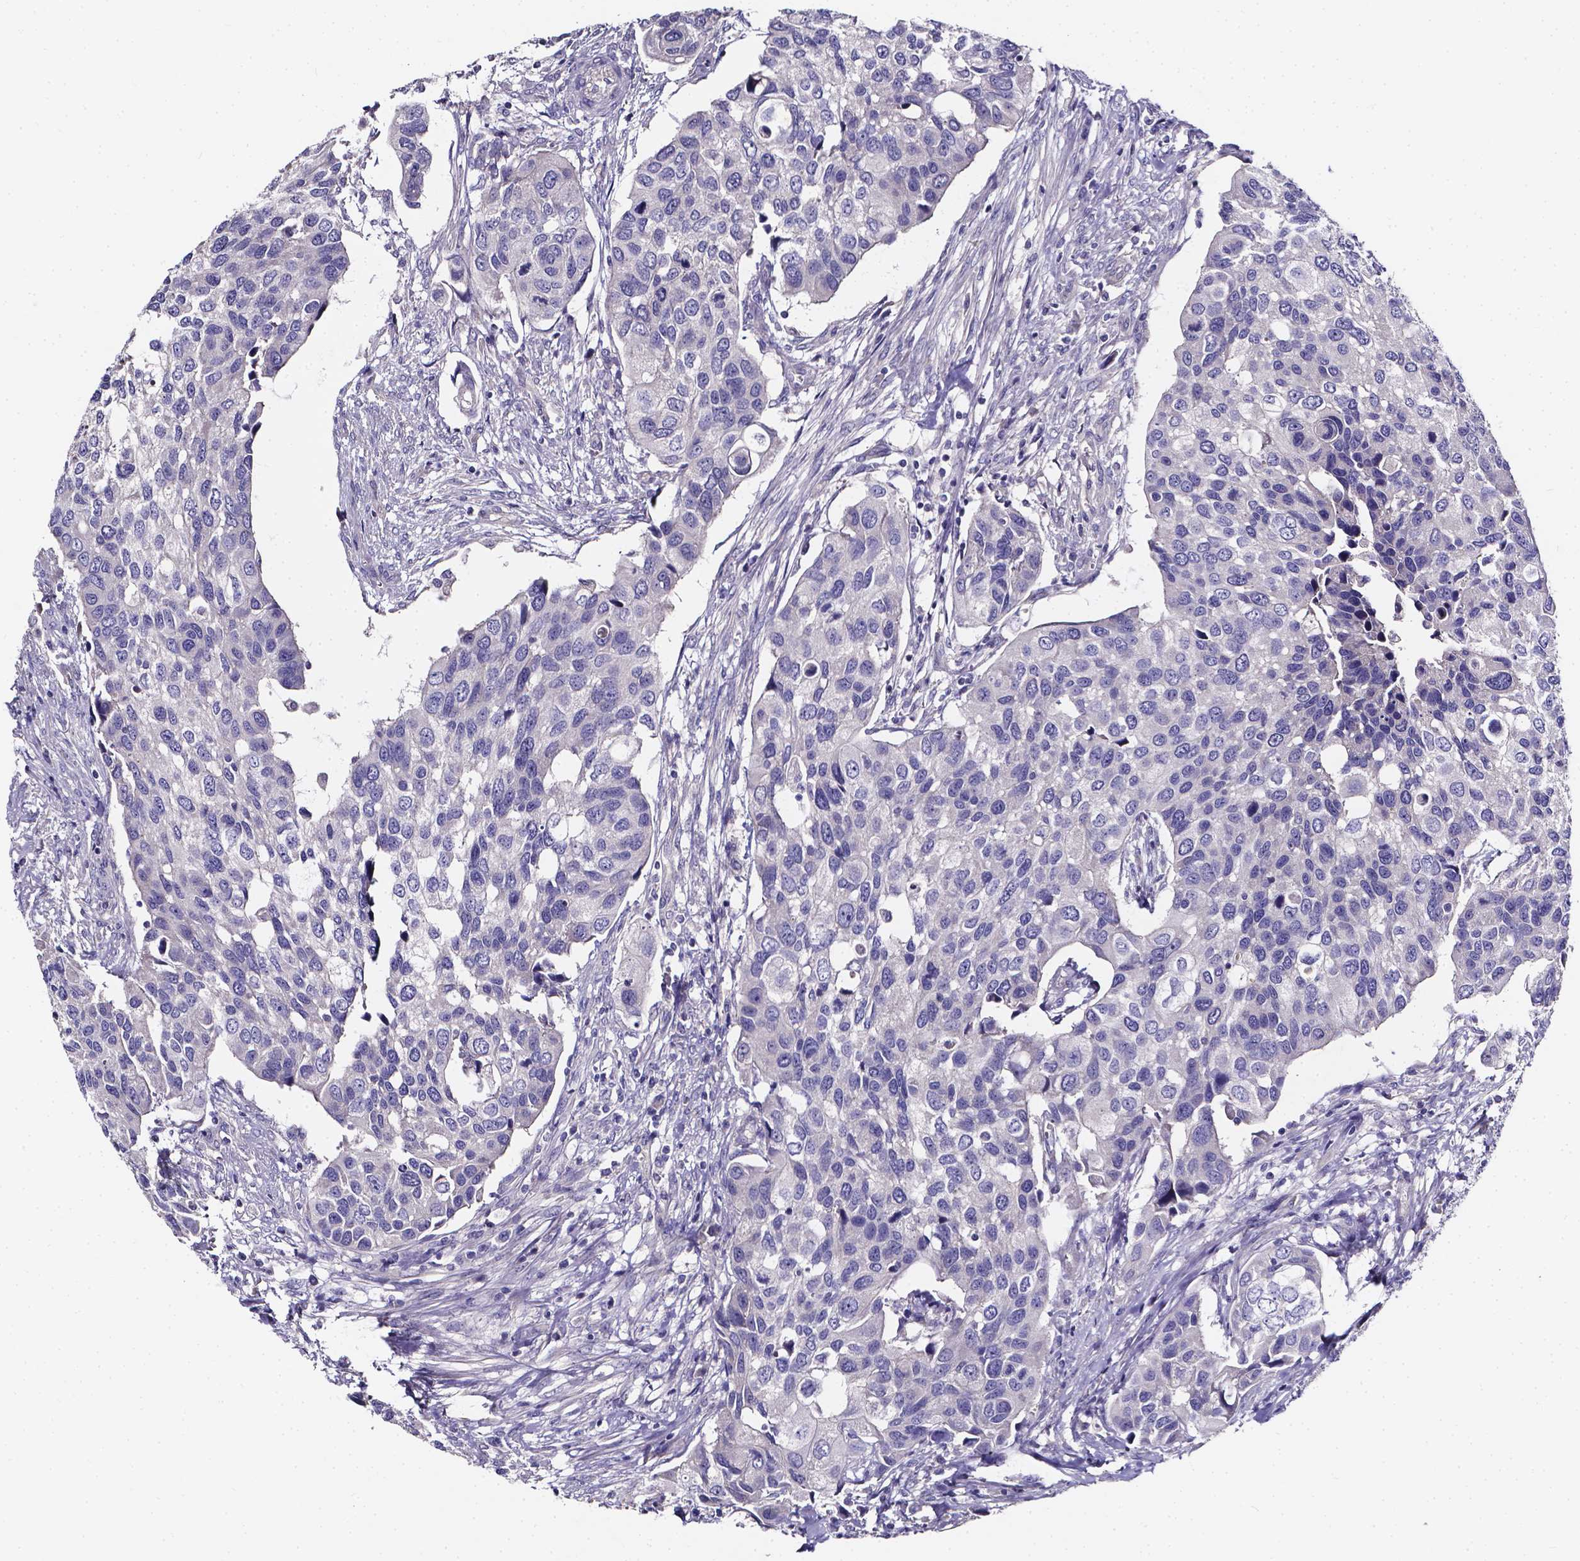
{"staining": {"intensity": "negative", "quantity": "none", "location": "none"}, "tissue": "urothelial cancer", "cell_type": "Tumor cells", "image_type": "cancer", "snomed": [{"axis": "morphology", "description": "Urothelial carcinoma, High grade"}, {"axis": "topography", "description": "Urinary bladder"}], "caption": "Tumor cells are negative for protein expression in human urothelial cancer.", "gene": "CACNG8", "patient": {"sex": "male", "age": 60}}